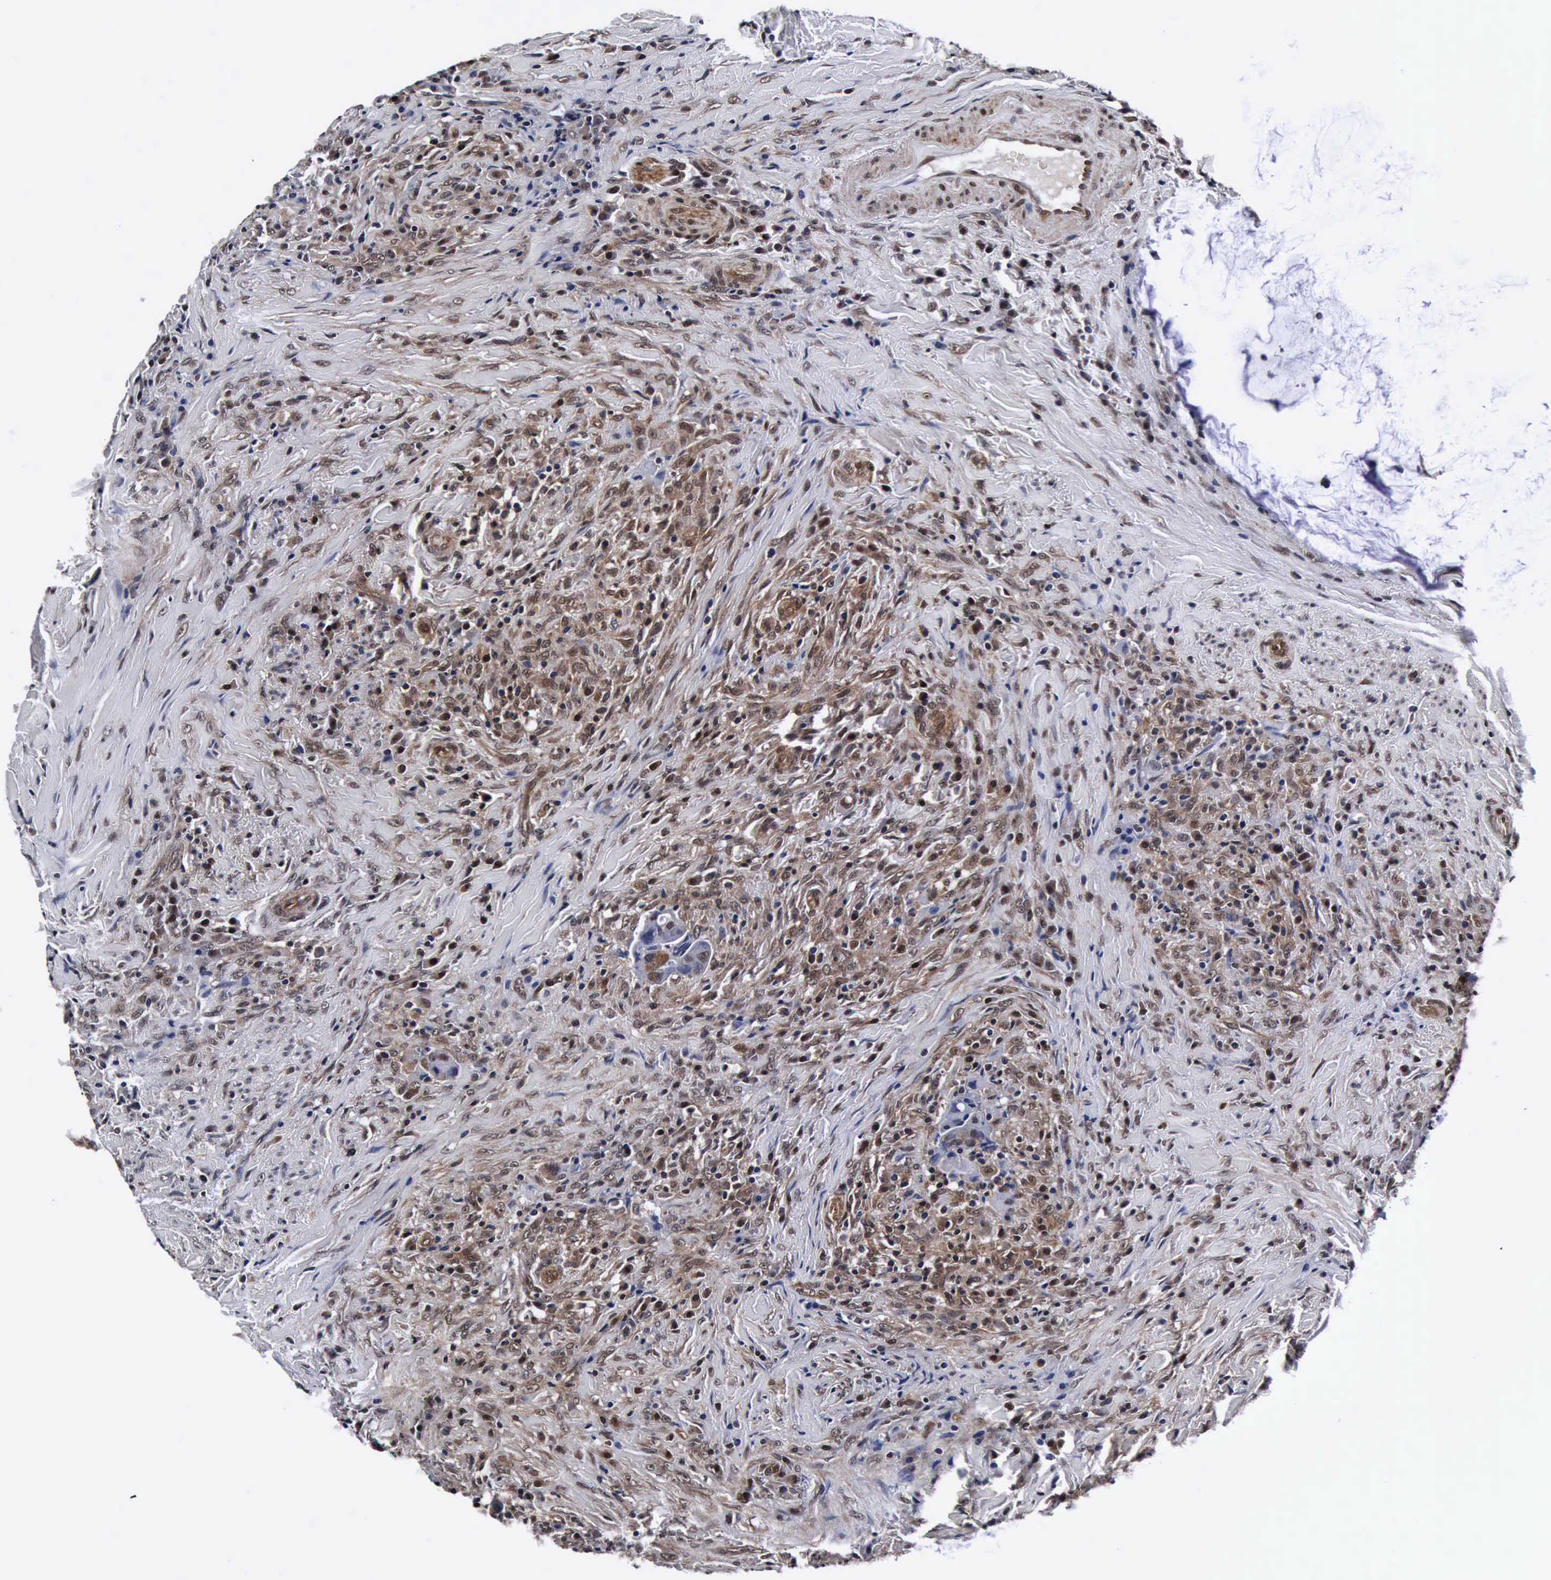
{"staining": {"intensity": "weak", "quantity": "25%-75%", "location": "cytoplasmic/membranous,nuclear"}, "tissue": "colorectal cancer", "cell_type": "Tumor cells", "image_type": "cancer", "snomed": [{"axis": "morphology", "description": "Adenocarcinoma, NOS"}, {"axis": "topography", "description": "Rectum"}], "caption": "A high-resolution histopathology image shows immunohistochemistry (IHC) staining of adenocarcinoma (colorectal), which reveals weak cytoplasmic/membranous and nuclear staining in about 25%-75% of tumor cells. (brown staining indicates protein expression, while blue staining denotes nuclei).", "gene": "UBC", "patient": {"sex": "female", "age": 71}}